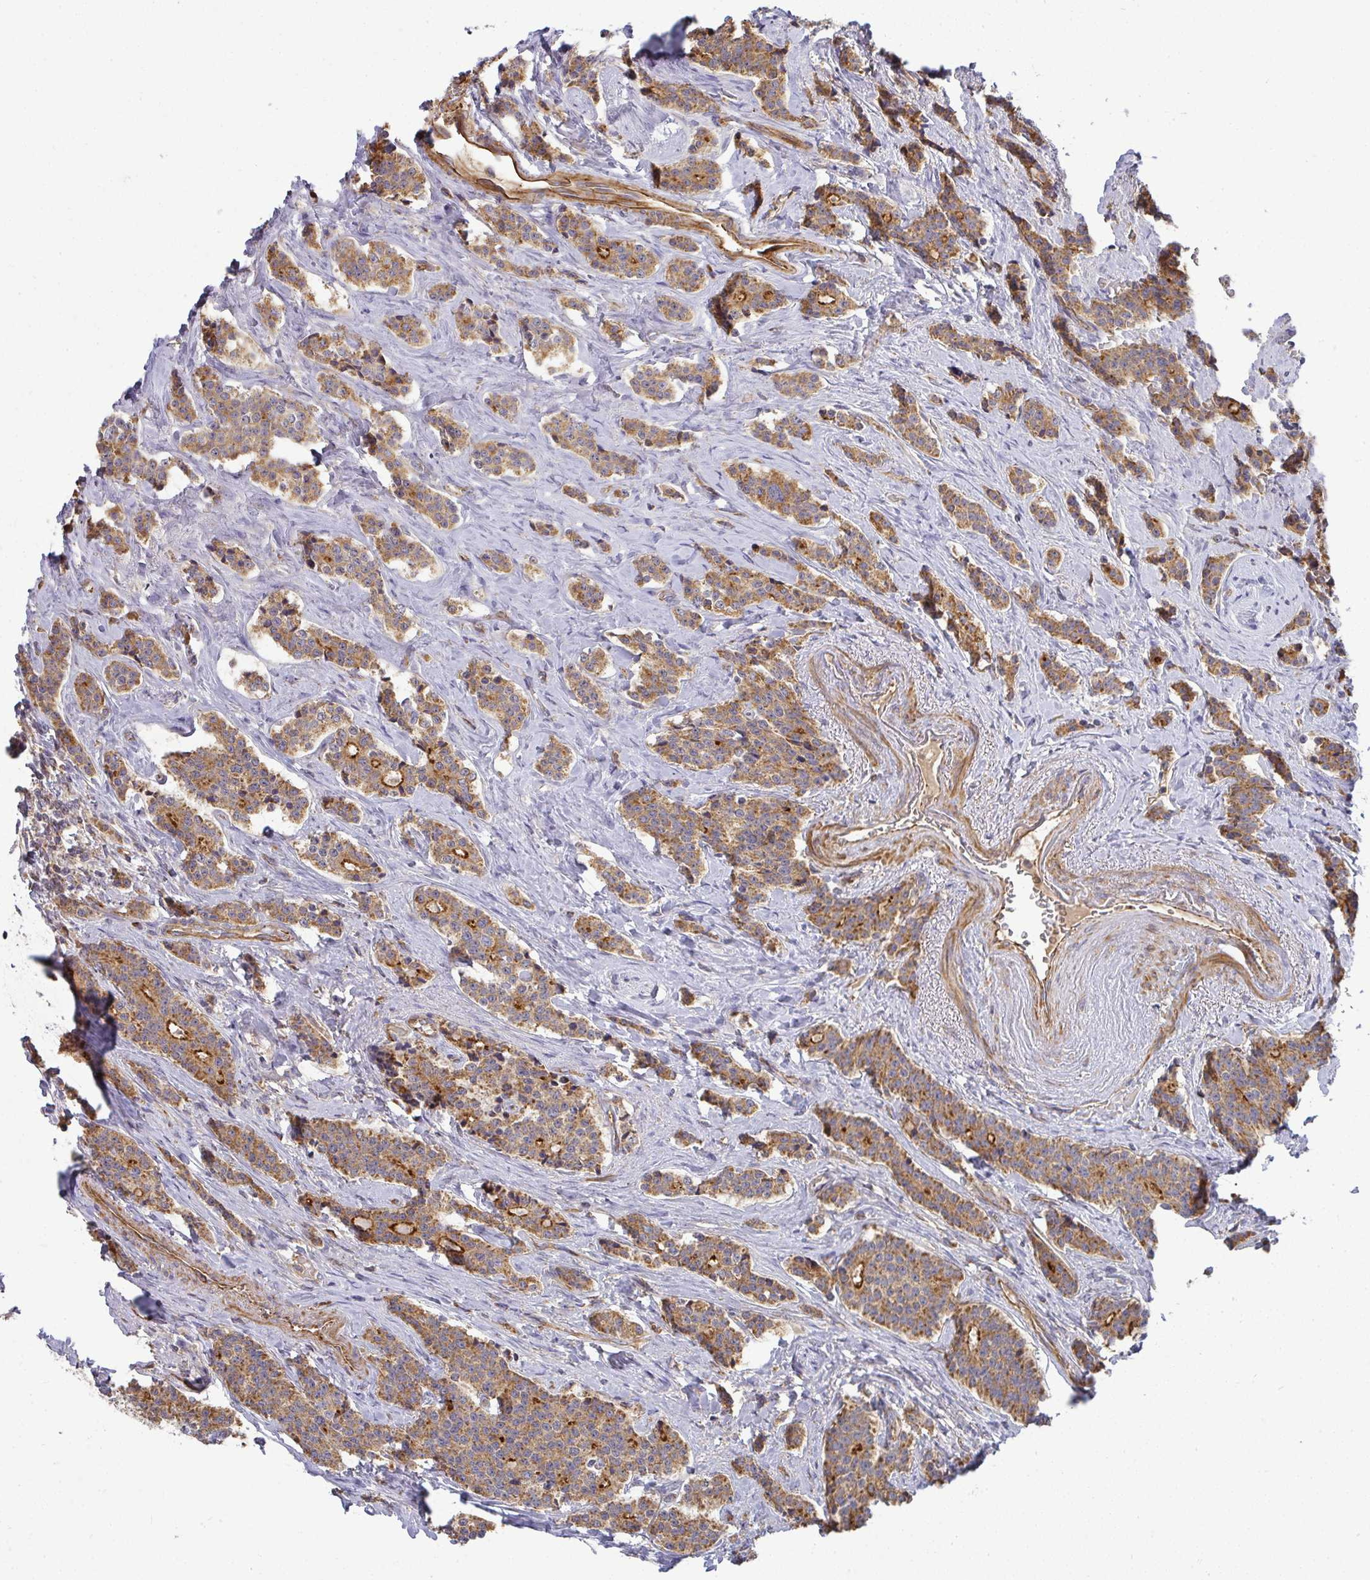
{"staining": {"intensity": "moderate", "quantity": ">75%", "location": "cytoplasmic/membranous"}, "tissue": "carcinoid", "cell_type": "Tumor cells", "image_type": "cancer", "snomed": [{"axis": "morphology", "description": "Carcinoid, malignant, NOS"}, {"axis": "topography", "description": "Small intestine"}], "caption": "Immunohistochemistry of carcinoid (malignant) demonstrates medium levels of moderate cytoplasmic/membranous expression in about >75% of tumor cells. (Brightfield microscopy of DAB IHC at high magnification).", "gene": "B4GALT6", "patient": {"sex": "female", "age": 73}}